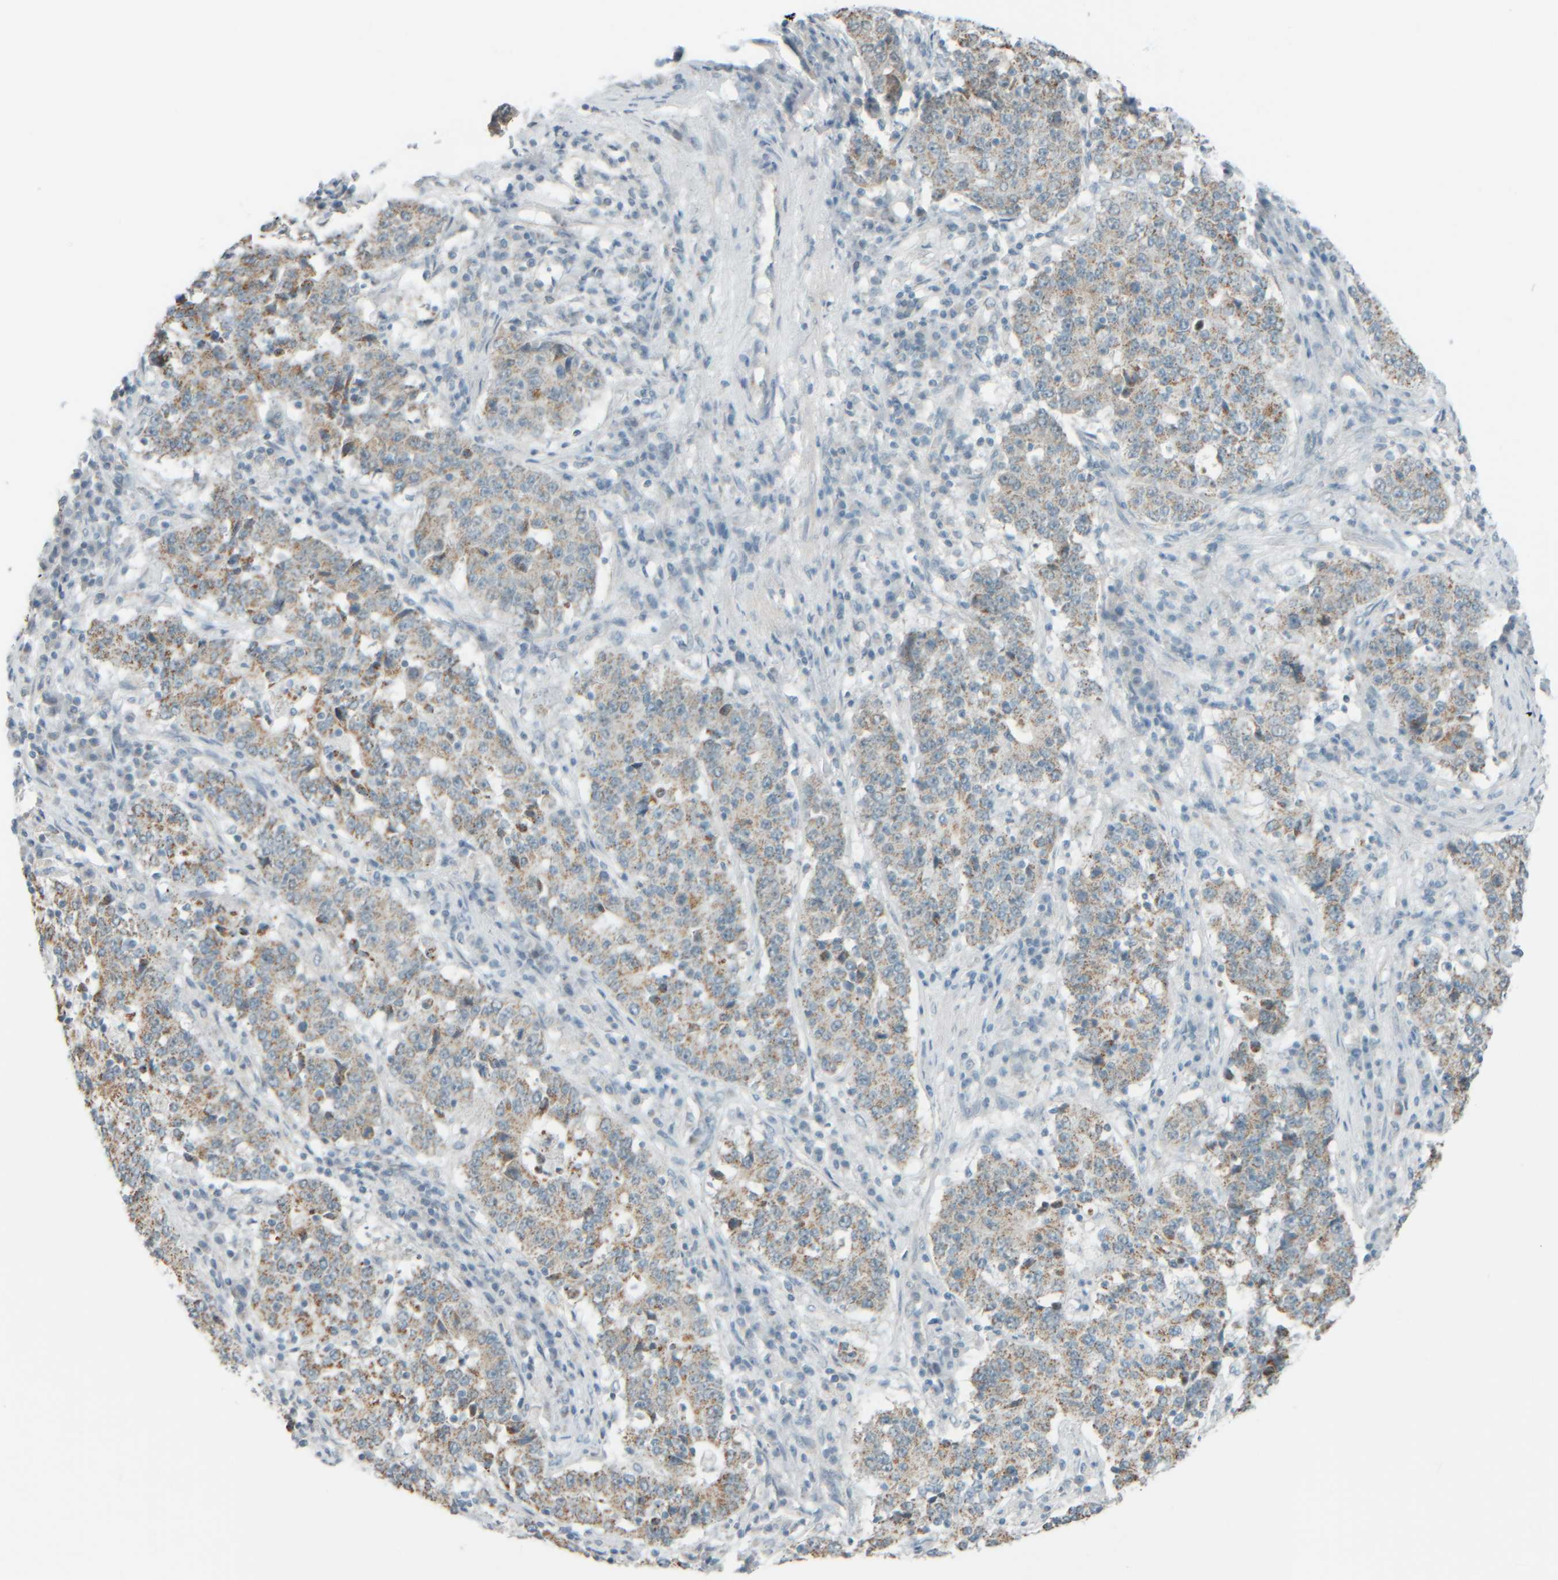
{"staining": {"intensity": "weak", "quantity": "25%-75%", "location": "cytoplasmic/membranous"}, "tissue": "stomach cancer", "cell_type": "Tumor cells", "image_type": "cancer", "snomed": [{"axis": "morphology", "description": "Adenocarcinoma, NOS"}, {"axis": "topography", "description": "Stomach"}], "caption": "Weak cytoplasmic/membranous protein positivity is appreciated in about 25%-75% of tumor cells in stomach adenocarcinoma.", "gene": "PTGES3L-AARSD1", "patient": {"sex": "male", "age": 59}}